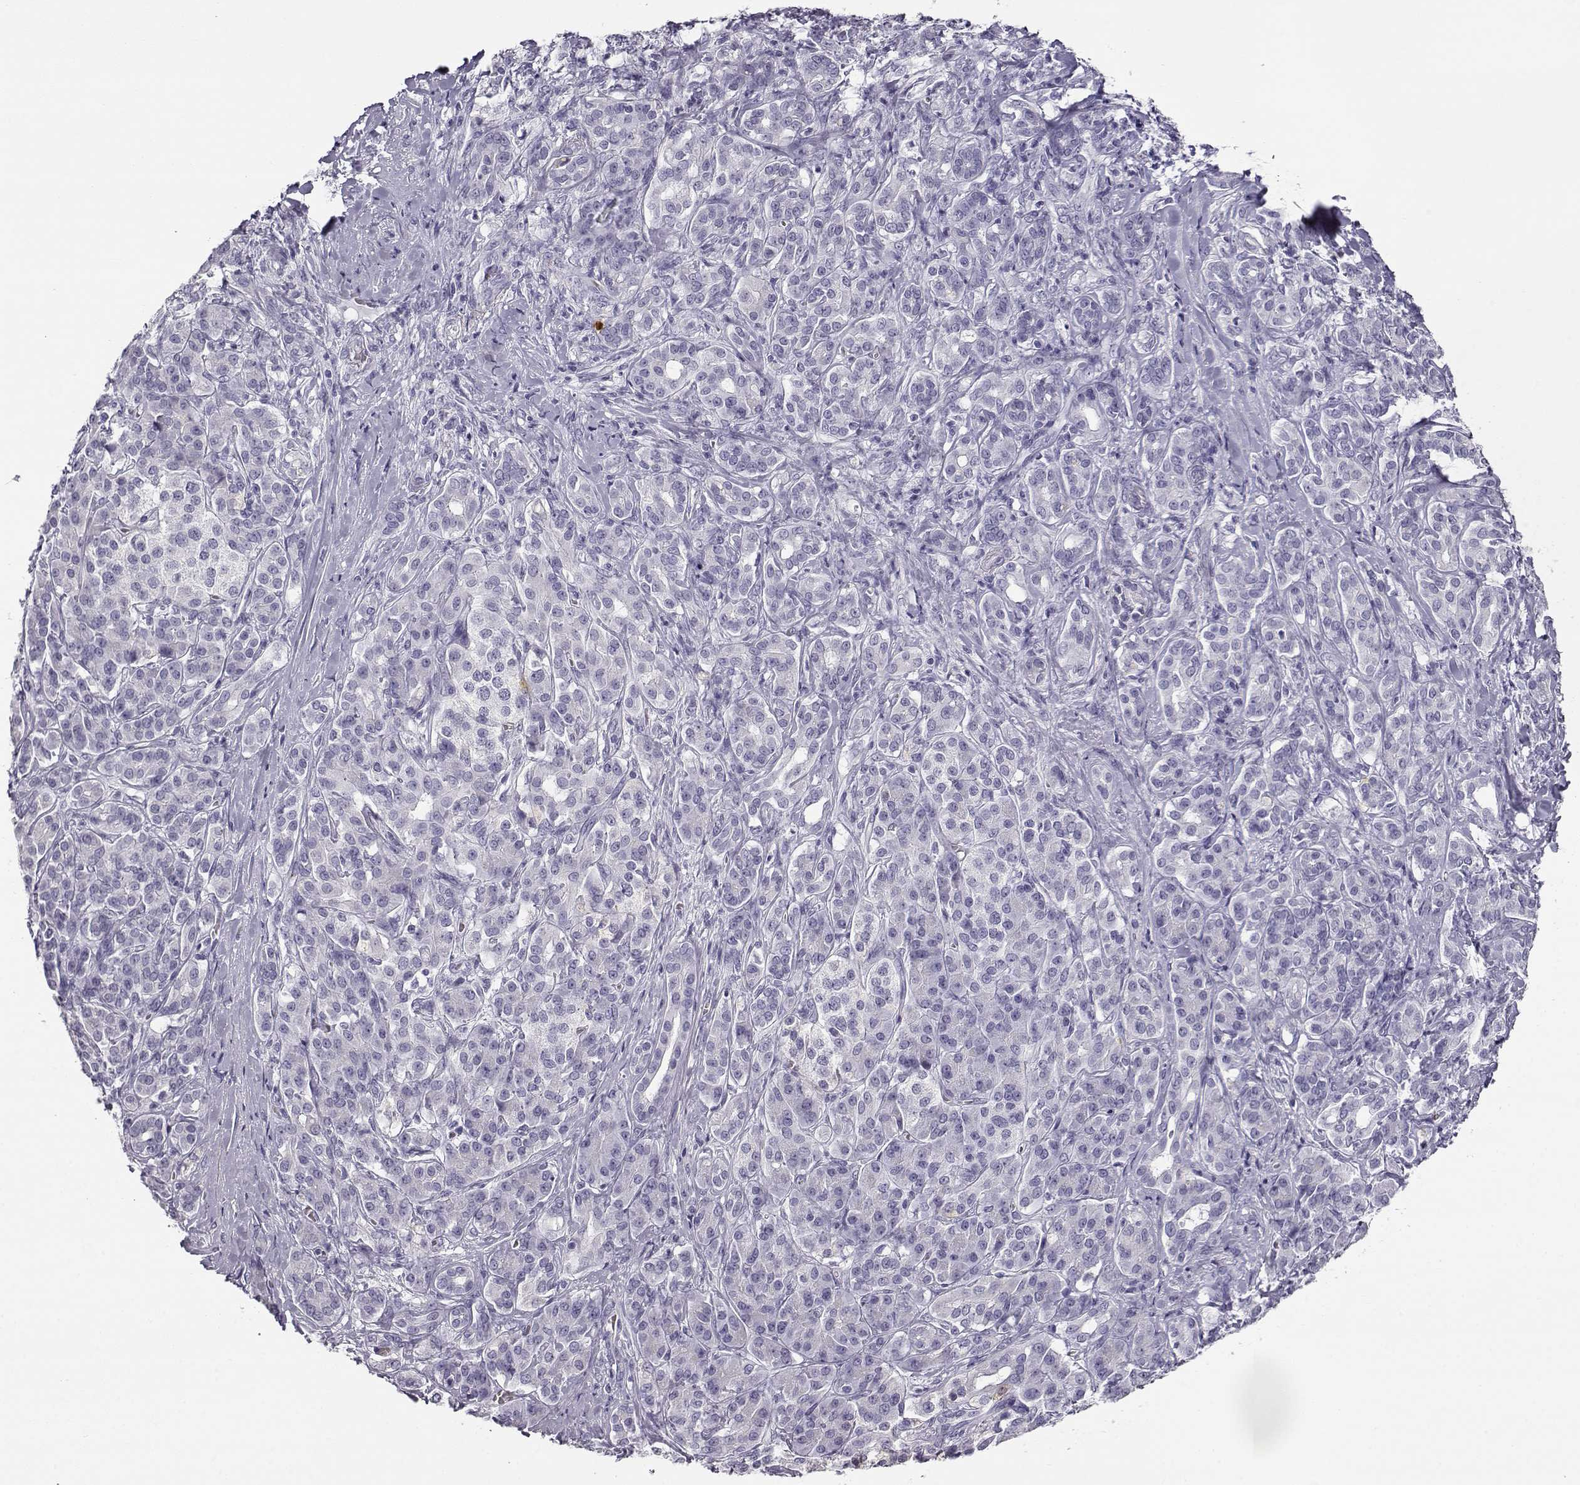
{"staining": {"intensity": "negative", "quantity": "none", "location": "none"}, "tissue": "pancreatic cancer", "cell_type": "Tumor cells", "image_type": "cancer", "snomed": [{"axis": "morphology", "description": "Normal tissue, NOS"}, {"axis": "morphology", "description": "Inflammation, NOS"}, {"axis": "morphology", "description": "Adenocarcinoma, NOS"}, {"axis": "topography", "description": "Pancreas"}], "caption": "Protein analysis of pancreatic cancer shows no significant staining in tumor cells.", "gene": "RHOXF2", "patient": {"sex": "male", "age": 57}}